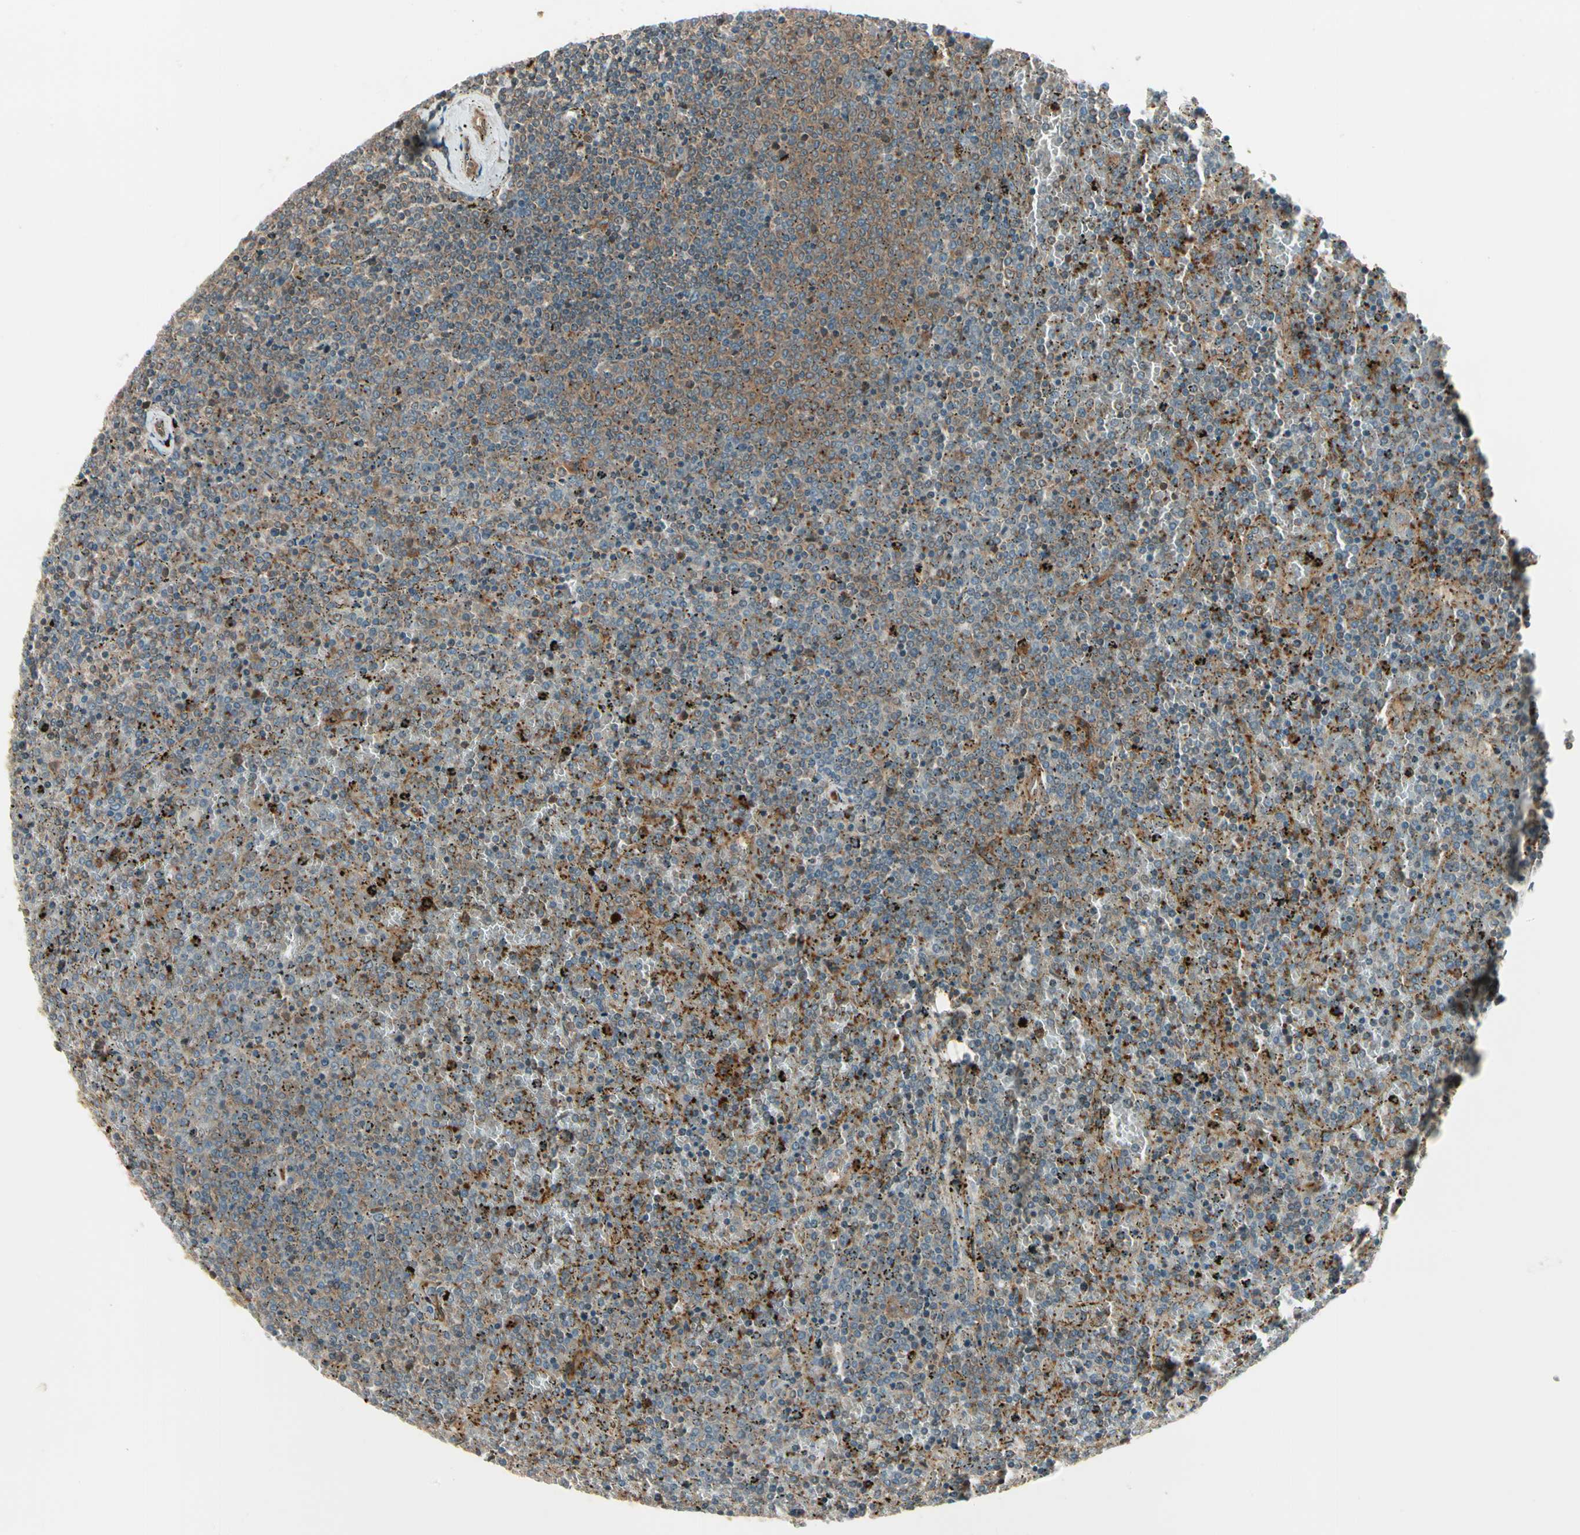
{"staining": {"intensity": "moderate", "quantity": "25%-75%", "location": "cytoplasmic/membranous"}, "tissue": "lymphoma", "cell_type": "Tumor cells", "image_type": "cancer", "snomed": [{"axis": "morphology", "description": "Malignant lymphoma, non-Hodgkin's type, Low grade"}, {"axis": "topography", "description": "Spleen"}], "caption": "Immunohistochemical staining of malignant lymphoma, non-Hodgkin's type (low-grade) shows medium levels of moderate cytoplasmic/membranous protein positivity in about 25%-75% of tumor cells. (brown staining indicates protein expression, while blue staining denotes nuclei).", "gene": "FKBP15", "patient": {"sex": "female", "age": 77}}